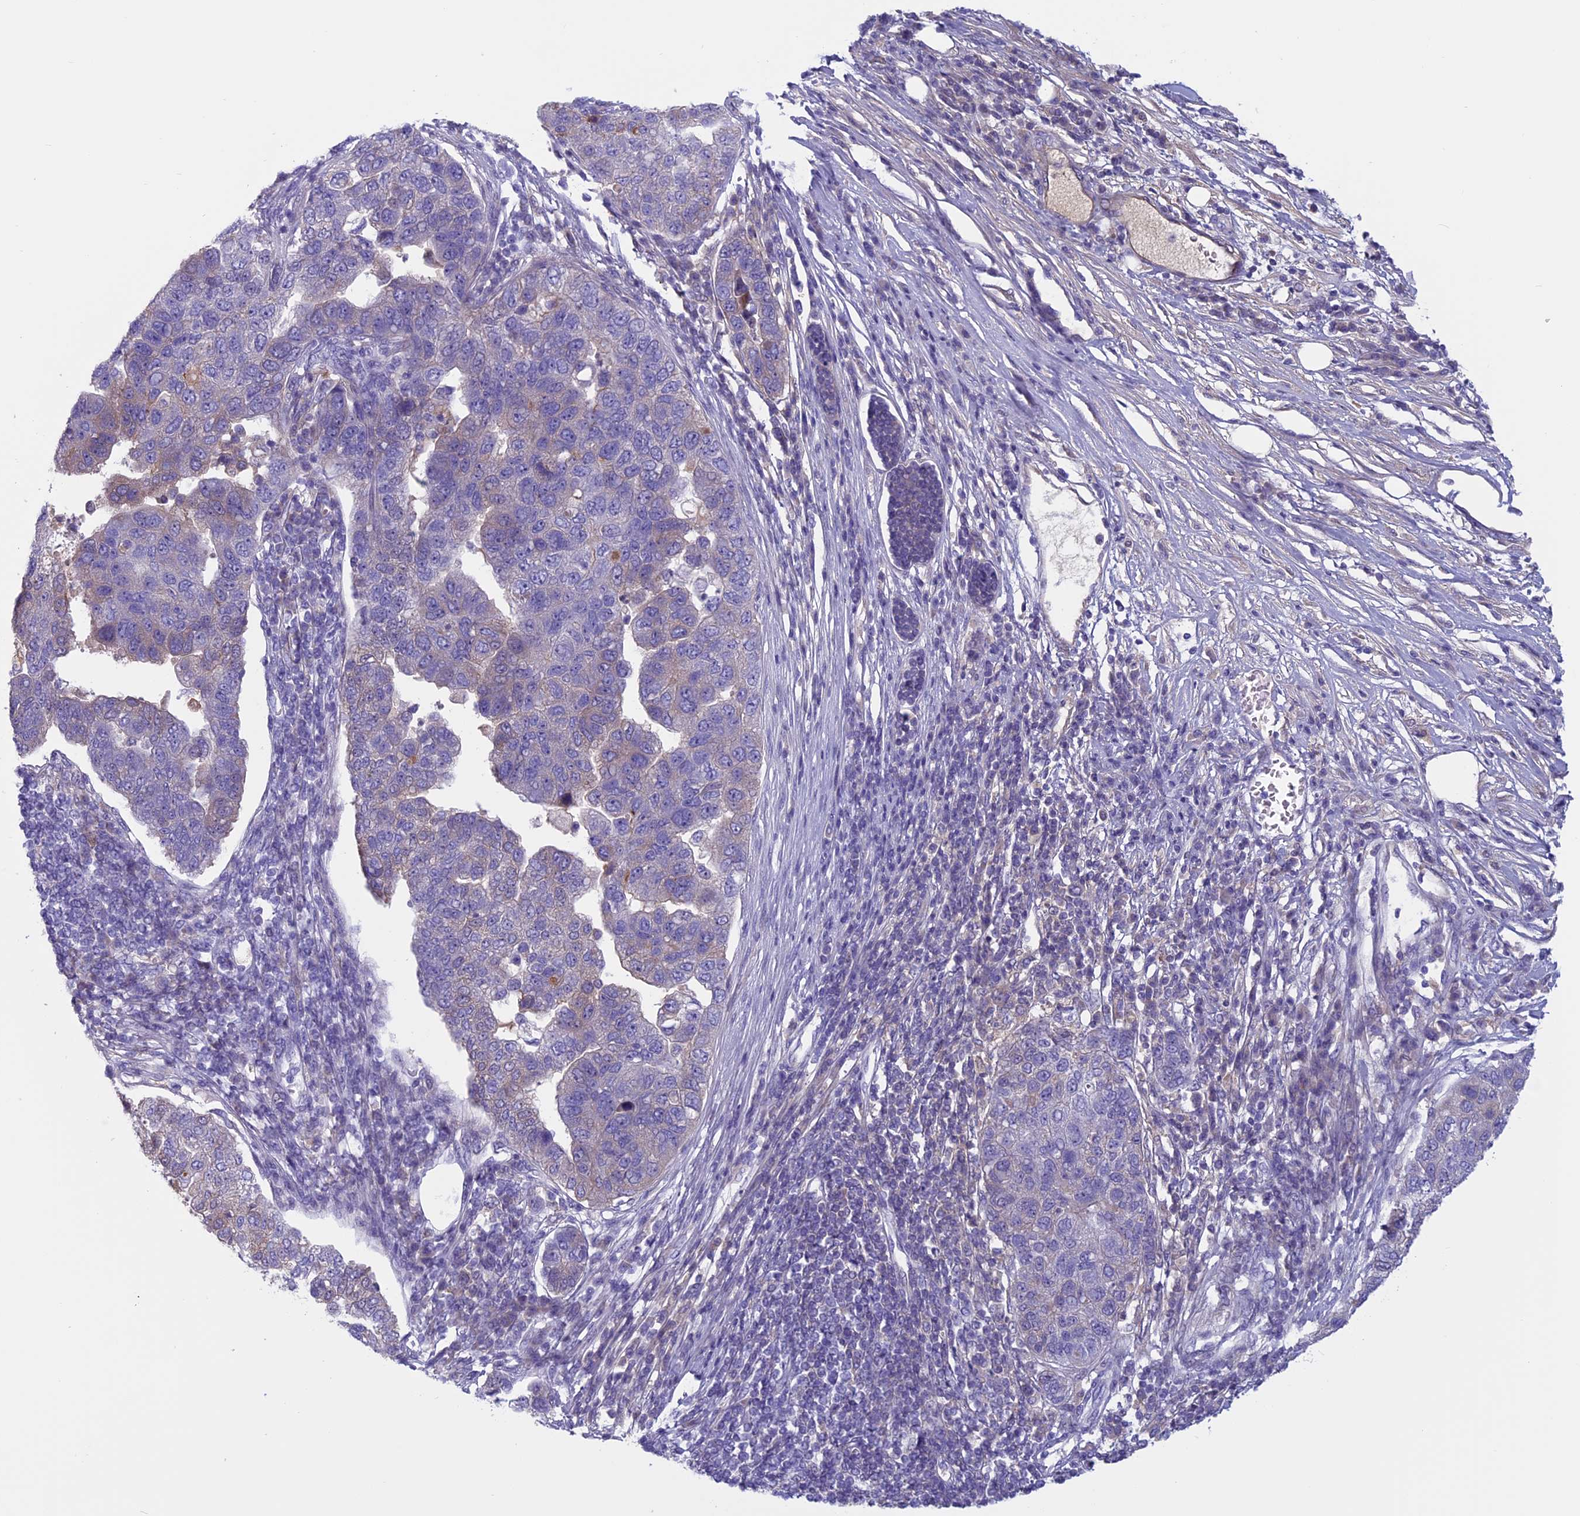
{"staining": {"intensity": "negative", "quantity": "none", "location": "none"}, "tissue": "pancreatic cancer", "cell_type": "Tumor cells", "image_type": "cancer", "snomed": [{"axis": "morphology", "description": "Adenocarcinoma, NOS"}, {"axis": "topography", "description": "Pancreas"}], "caption": "Protein analysis of pancreatic adenocarcinoma displays no significant expression in tumor cells. The staining is performed using DAB (3,3'-diaminobenzidine) brown chromogen with nuclei counter-stained in using hematoxylin.", "gene": "ANGPTL2", "patient": {"sex": "female", "age": 61}}